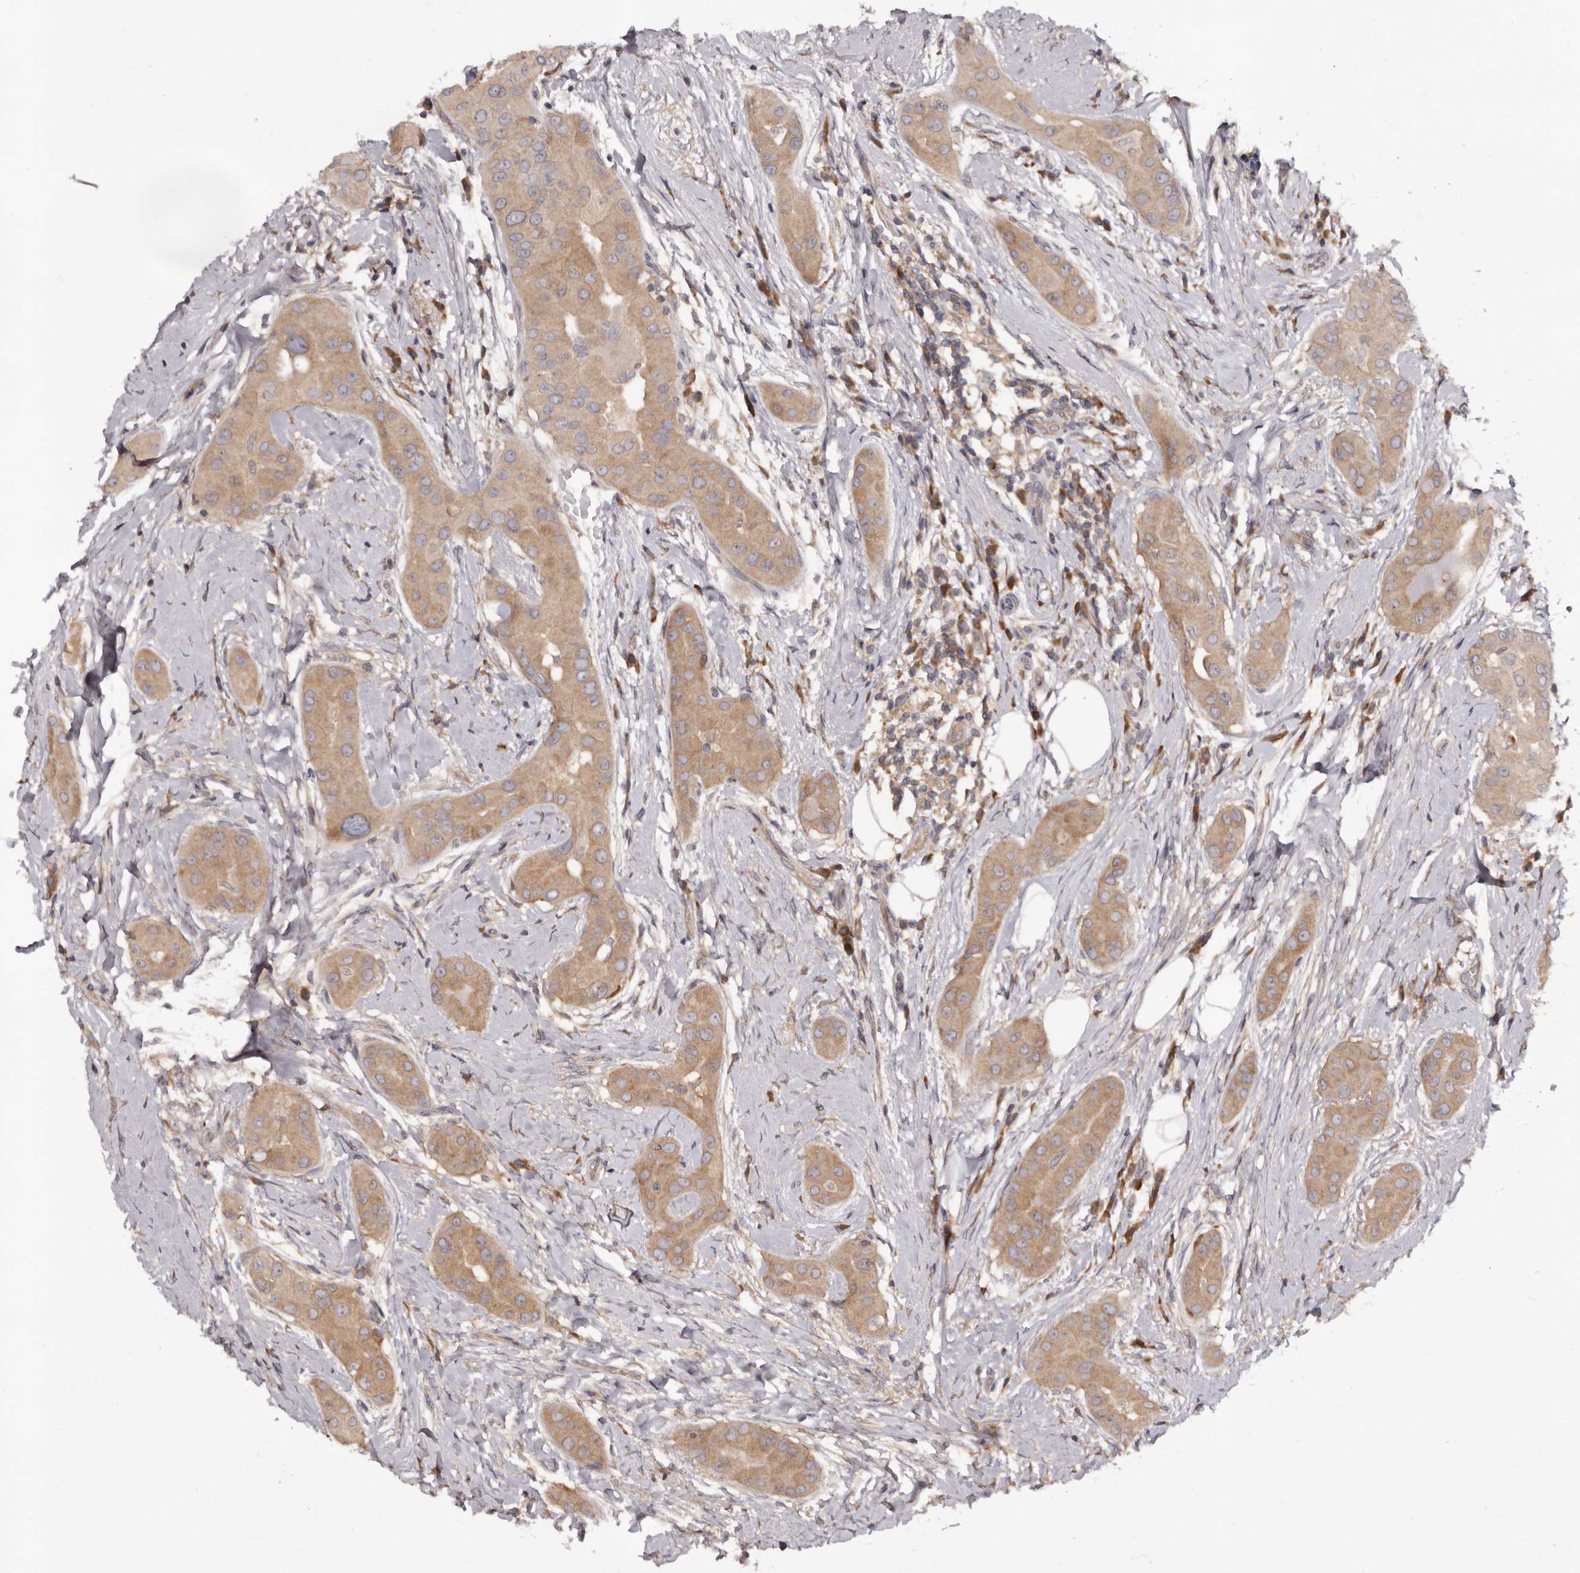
{"staining": {"intensity": "moderate", "quantity": ">75%", "location": "cytoplasmic/membranous"}, "tissue": "thyroid cancer", "cell_type": "Tumor cells", "image_type": "cancer", "snomed": [{"axis": "morphology", "description": "Papillary adenocarcinoma, NOS"}, {"axis": "topography", "description": "Thyroid gland"}], "caption": "The histopathology image reveals immunohistochemical staining of thyroid cancer (papillary adenocarcinoma). There is moderate cytoplasmic/membranous expression is appreciated in approximately >75% of tumor cells.", "gene": "HBS1L", "patient": {"sex": "male", "age": 33}}